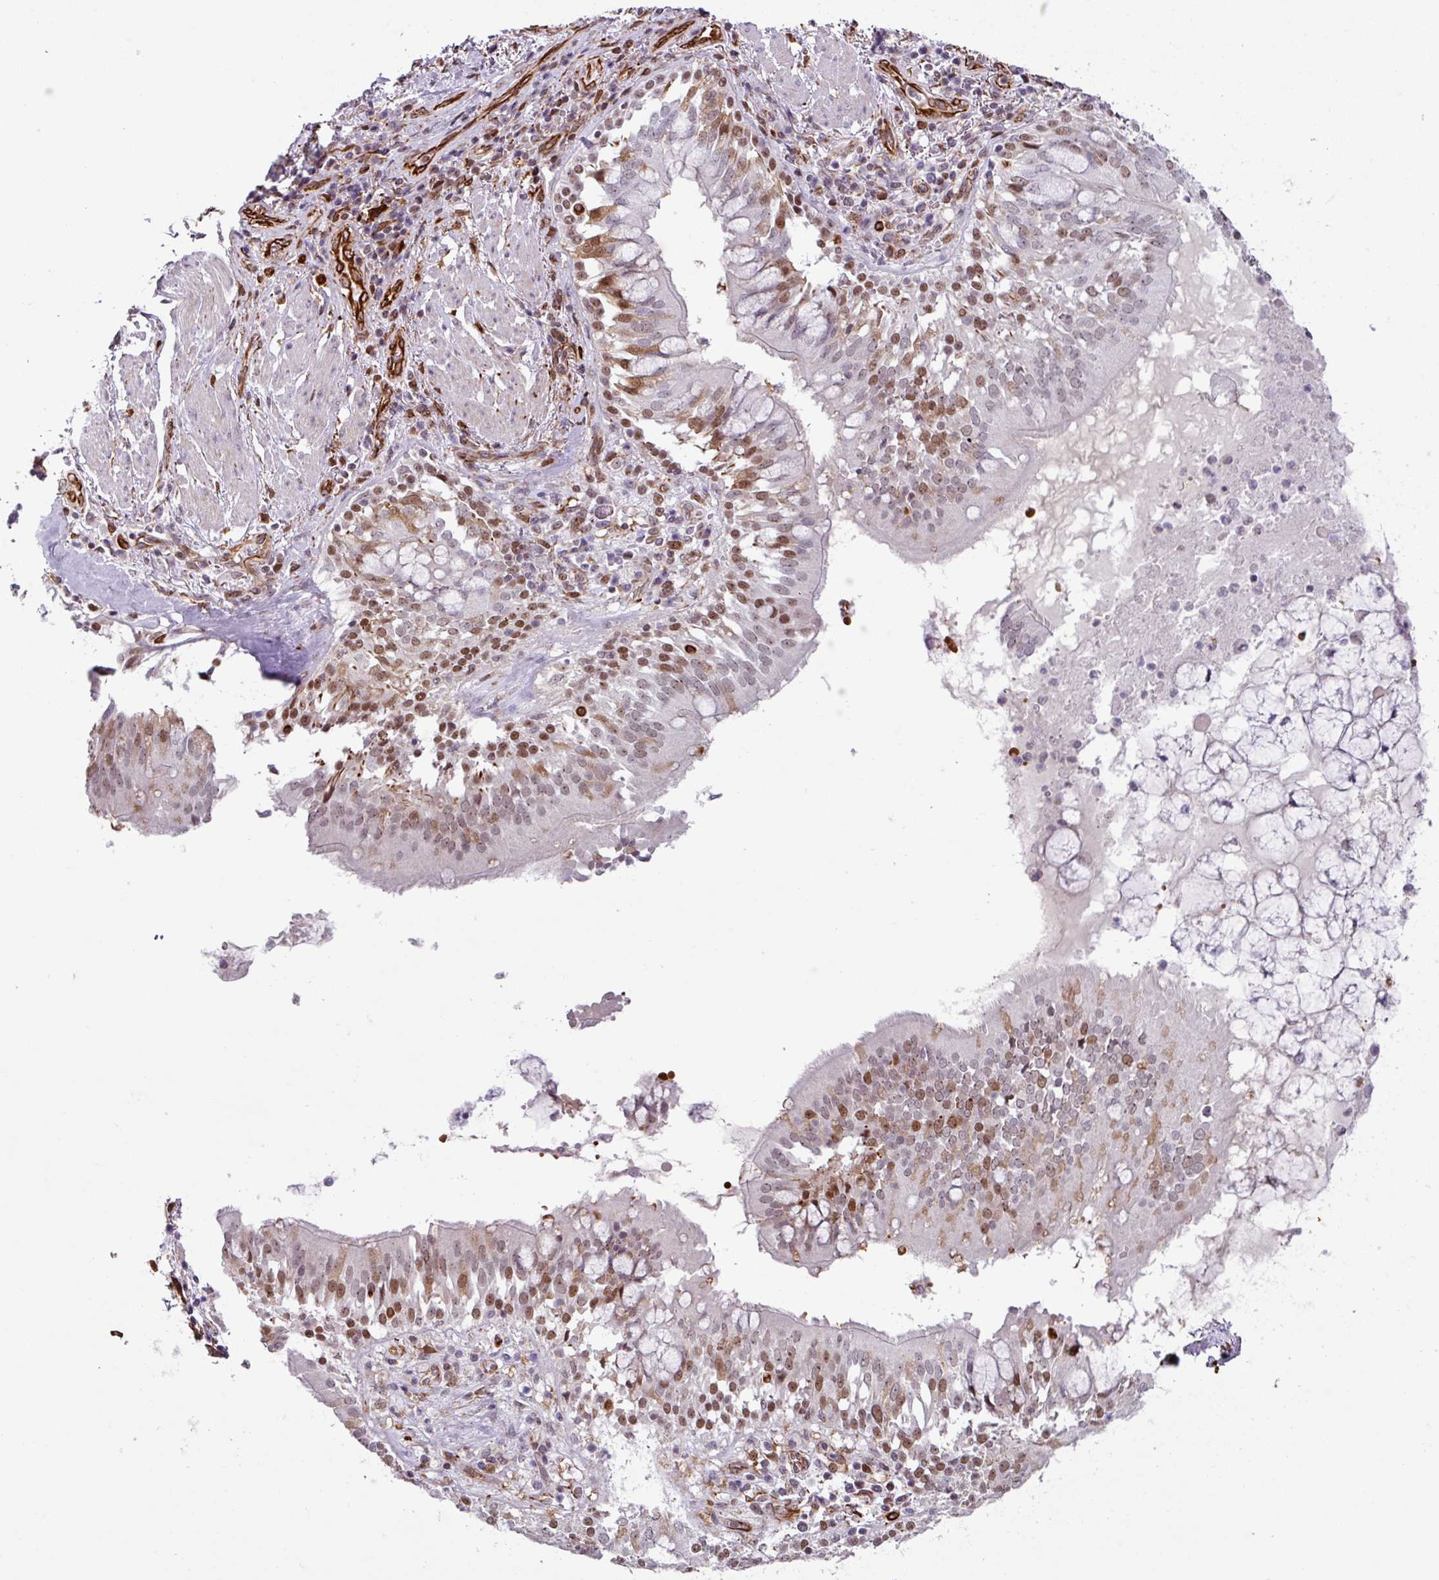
{"staining": {"intensity": "moderate", "quantity": ">75%", "location": "cytoplasmic/membranous"}, "tissue": "adipose tissue", "cell_type": "Adipocytes", "image_type": "normal", "snomed": [{"axis": "morphology", "description": "Normal tissue, NOS"}, {"axis": "morphology", "description": "Squamous cell carcinoma, NOS"}, {"axis": "topography", "description": "Bronchus"}, {"axis": "topography", "description": "Lung"}], "caption": "Moderate cytoplasmic/membranous protein positivity is seen in approximately >75% of adipocytes in adipose tissue.", "gene": "CHD3", "patient": {"sex": "male", "age": 64}}